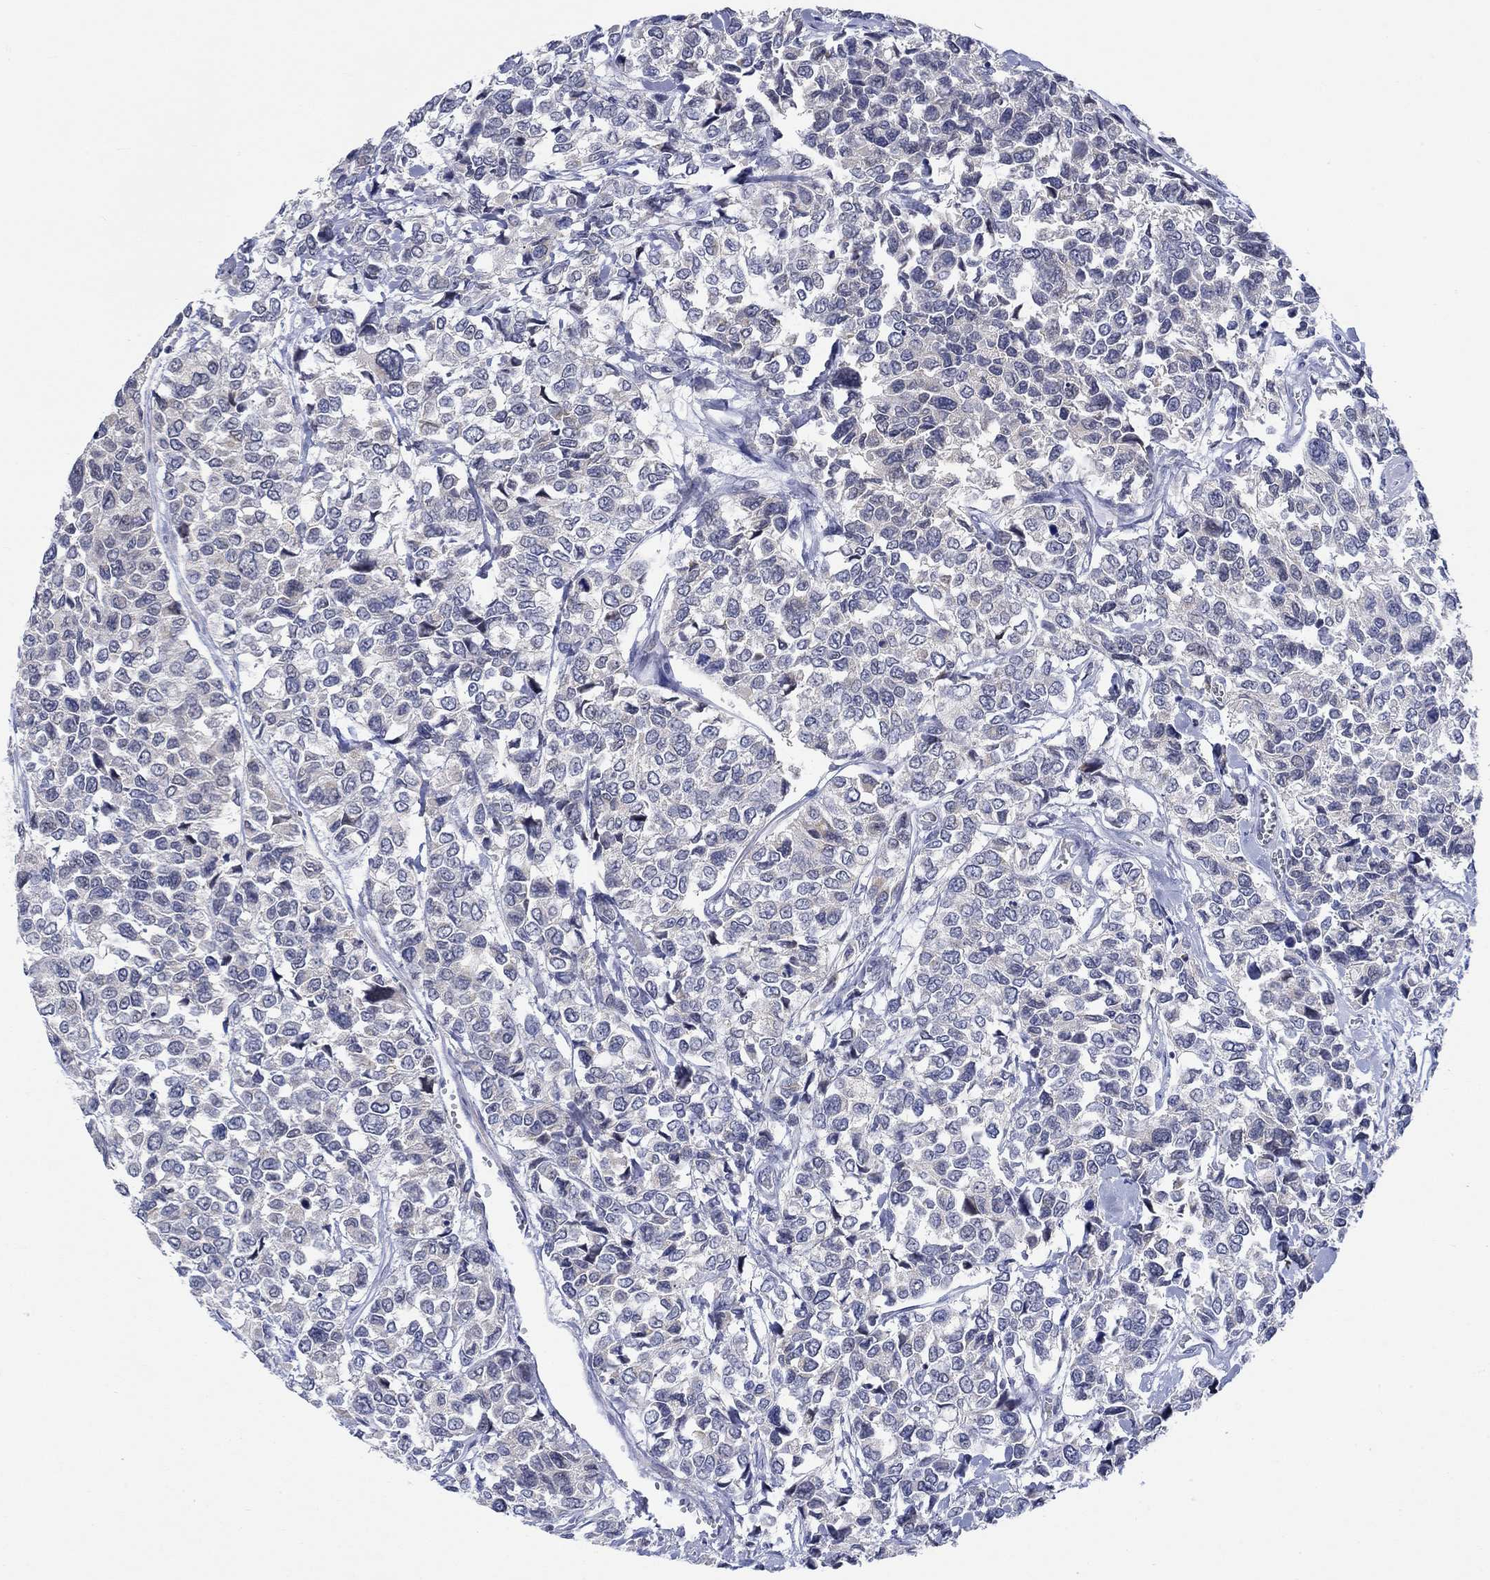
{"staining": {"intensity": "strong", "quantity": "<25%", "location": "cytoplasmic/membranous"}, "tissue": "urothelial cancer", "cell_type": "Tumor cells", "image_type": "cancer", "snomed": [{"axis": "morphology", "description": "Urothelial carcinoma, High grade"}, {"axis": "topography", "description": "Urinary bladder"}], "caption": "Strong cytoplasmic/membranous protein expression is present in about <25% of tumor cells in urothelial cancer.", "gene": "WASF1", "patient": {"sex": "male", "age": 77}}